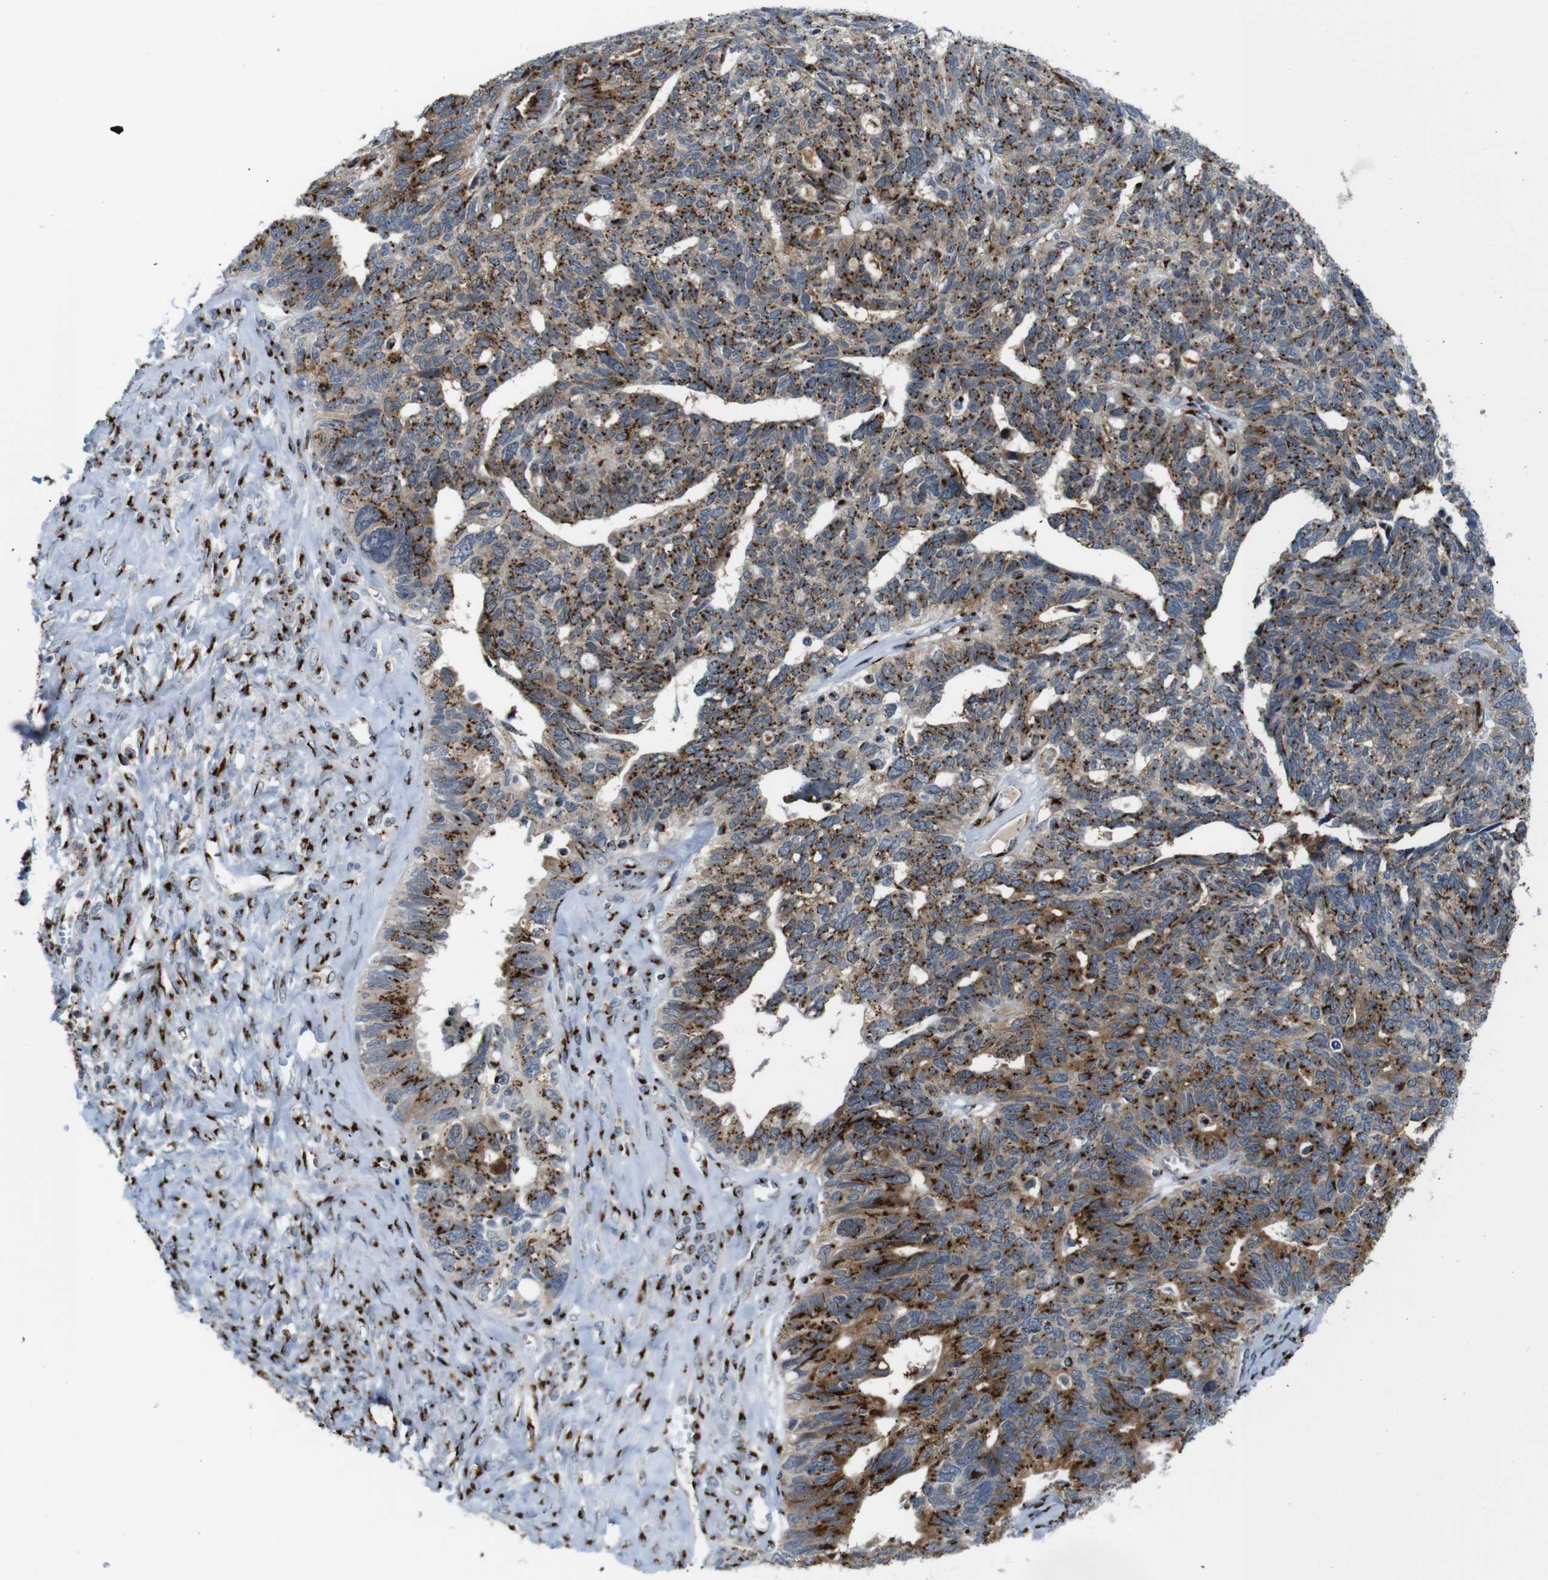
{"staining": {"intensity": "strong", "quantity": ">75%", "location": "cytoplasmic/membranous"}, "tissue": "ovarian cancer", "cell_type": "Tumor cells", "image_type": "cancer", "snomed": [{"axis": "morphology", "description": "Cystadenocarcinoma, serous, NOS"}, {"axis": "topography", "description": "Ovary"}], "caption": "DAB (3,3'-diaminobenzidine) immunohistochemical staining of human serous cystadenocarcinoma (ovarian) exhibits strong cytoplasmic/membranous protein positivity in about >75% of tumor cells.", "gene": "TGOLN2", "patient": {"sex": "female", "age": 79}}